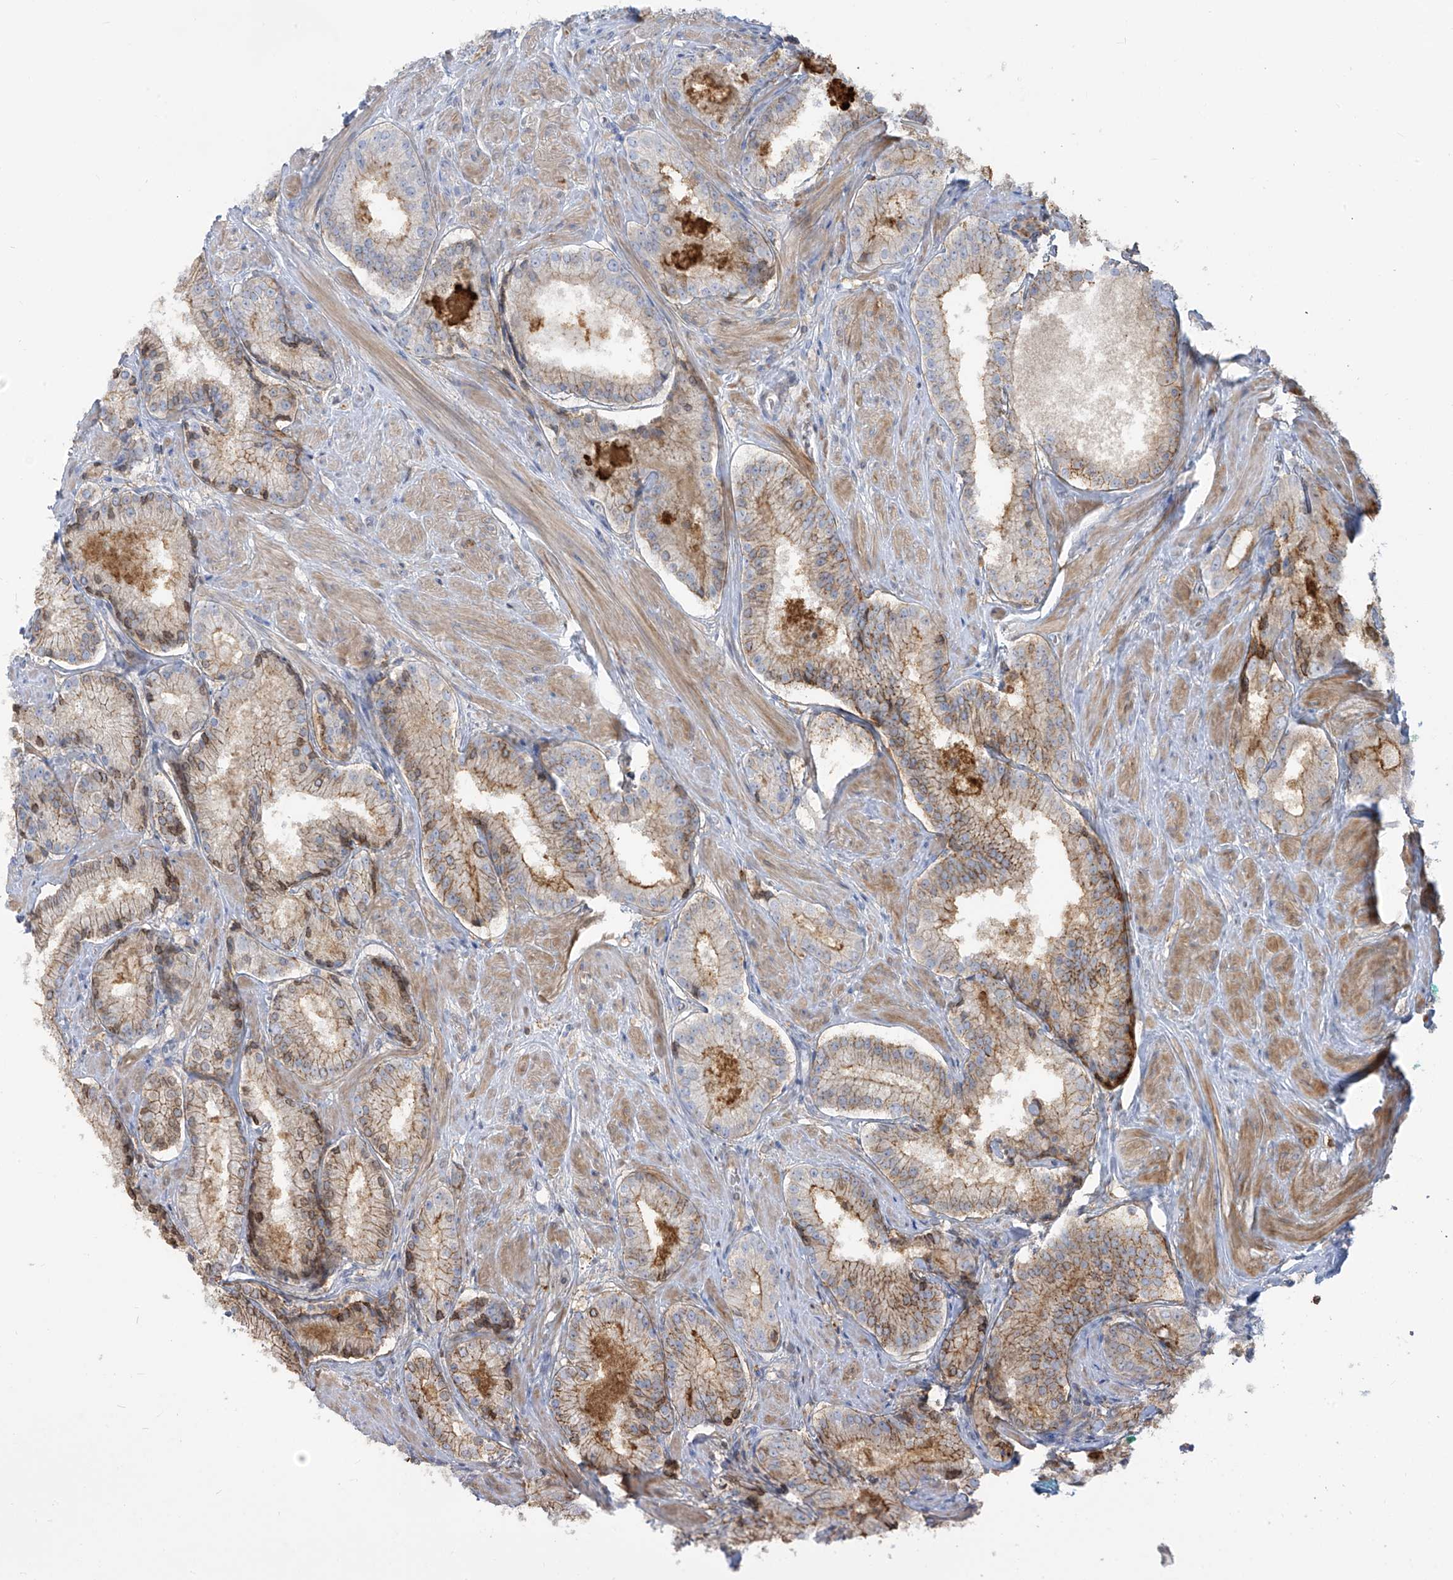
{"staining": {"intensity": "moderate", "quantity": "25%-75%", "location": "cytoplasmic/membranous"}, "tissue": "prostate cancer", "cell_type": "Tumor cells", "image_type": "cancer", "snomed": [{"axis": "morphology", "description": "Adenocarcinoma, Low grade"}, {"axis": "topography", "description": "Prostate"}], "caption": "Moderate cytoplasmic/membranous positivity for a protein is present in approximately 25%-75% of tumor cells of prostate cancer using IHC.", "gene": "ZGRF1", "patient": {"sex": "male", "age": 54}}